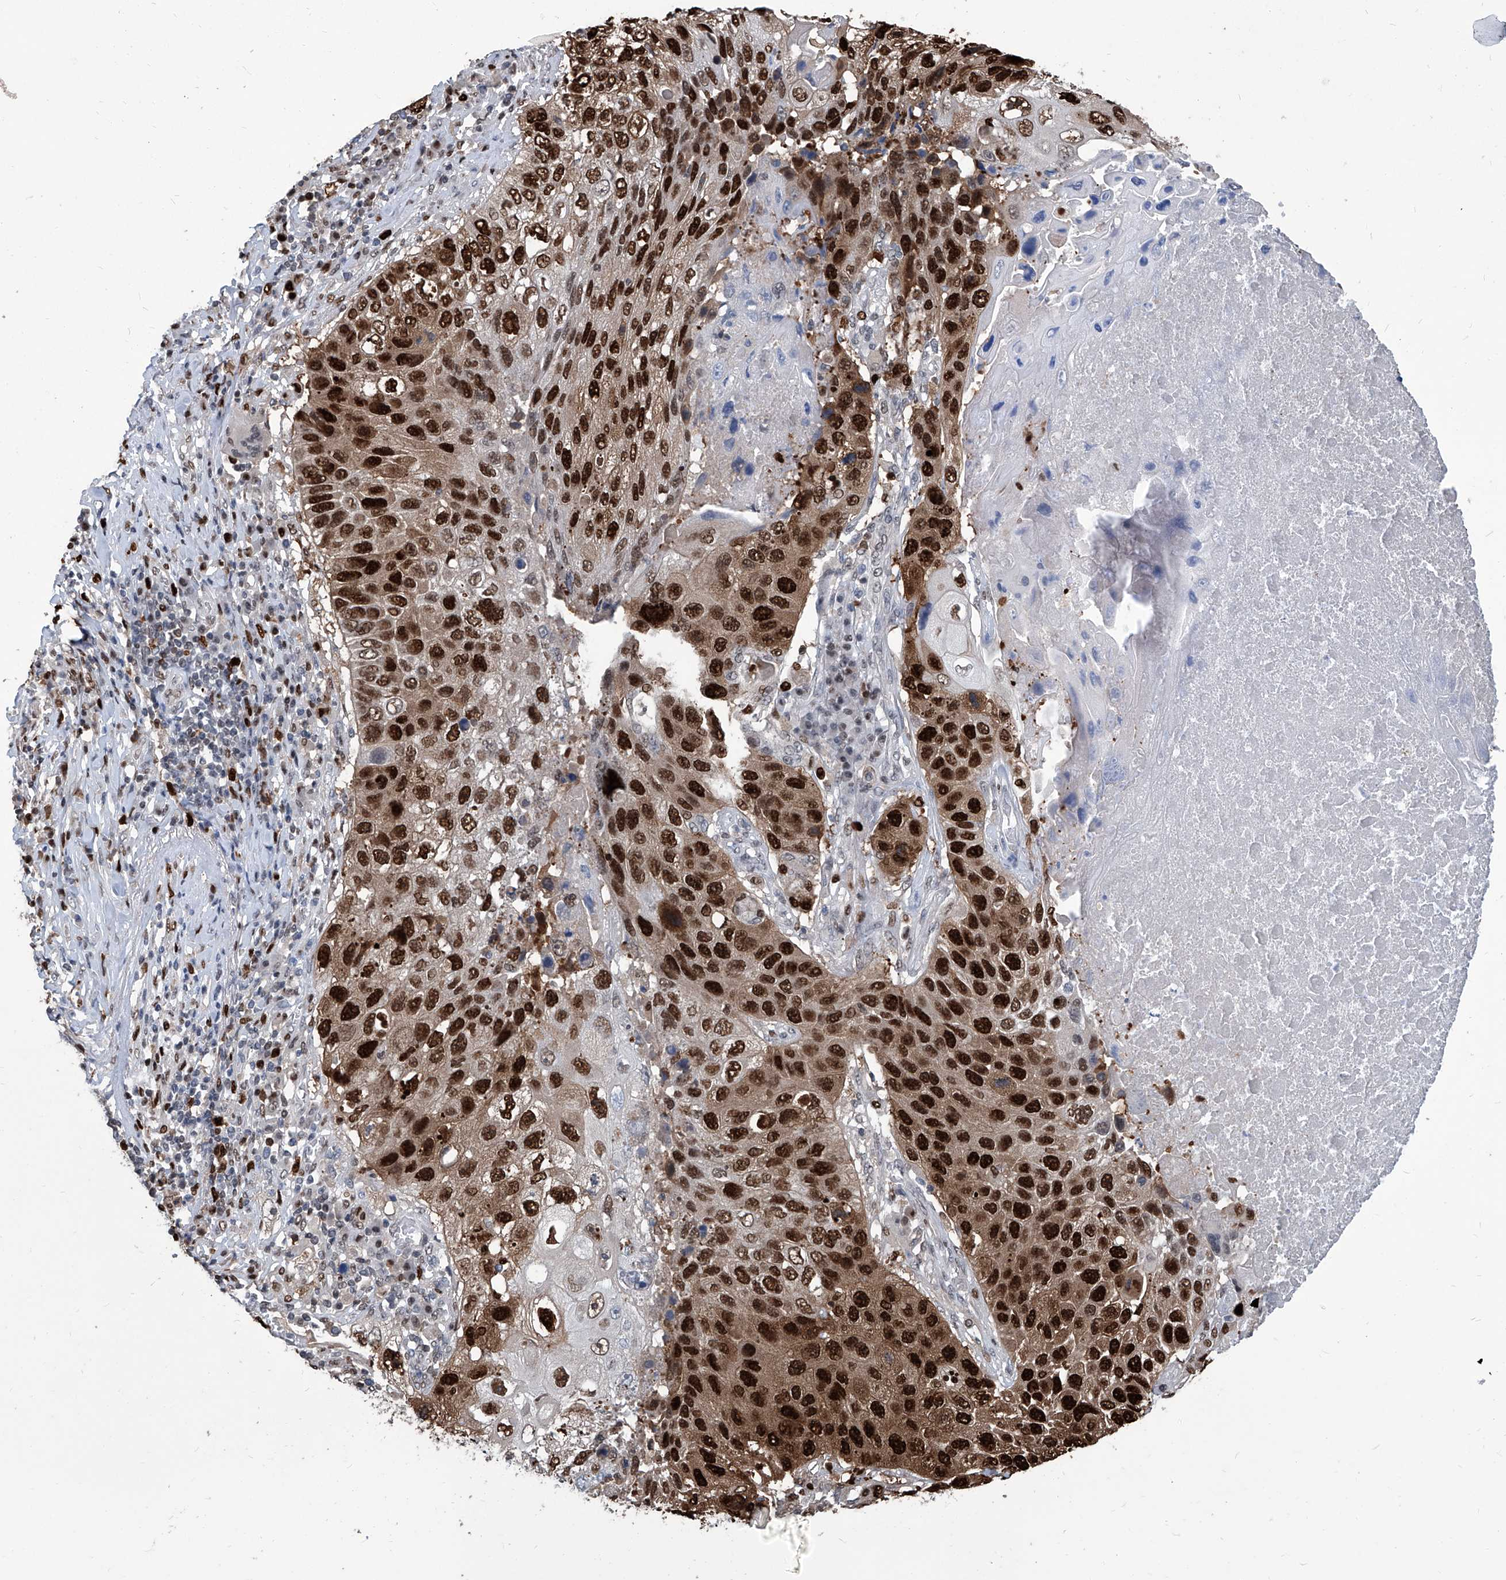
{"staining": {"intensity": "strong", "quantity": ">75%", "location": "cytoplasmic/membranous,nuclear"}, "tissue": "lung cancer", "cell_type": "Tumor cells", "image_type": "cancer", "snomed": [{"axis": "morphology", "description": "Squamous cell carcinoma, NOS"}, {"axis": "topography", "description": "Lung"}], "caption": "The micrograph reveals immunohistochemical staining of lung cancer. There is strong cytoplasmic/membranous and nuclear expression is appreciated in approximately >75% of tumor cells. (DAB = brown stain, brightfield microscopy at high magnification).", "gene": "PCNA", "patient": {"sex": "male", "age": 61}}